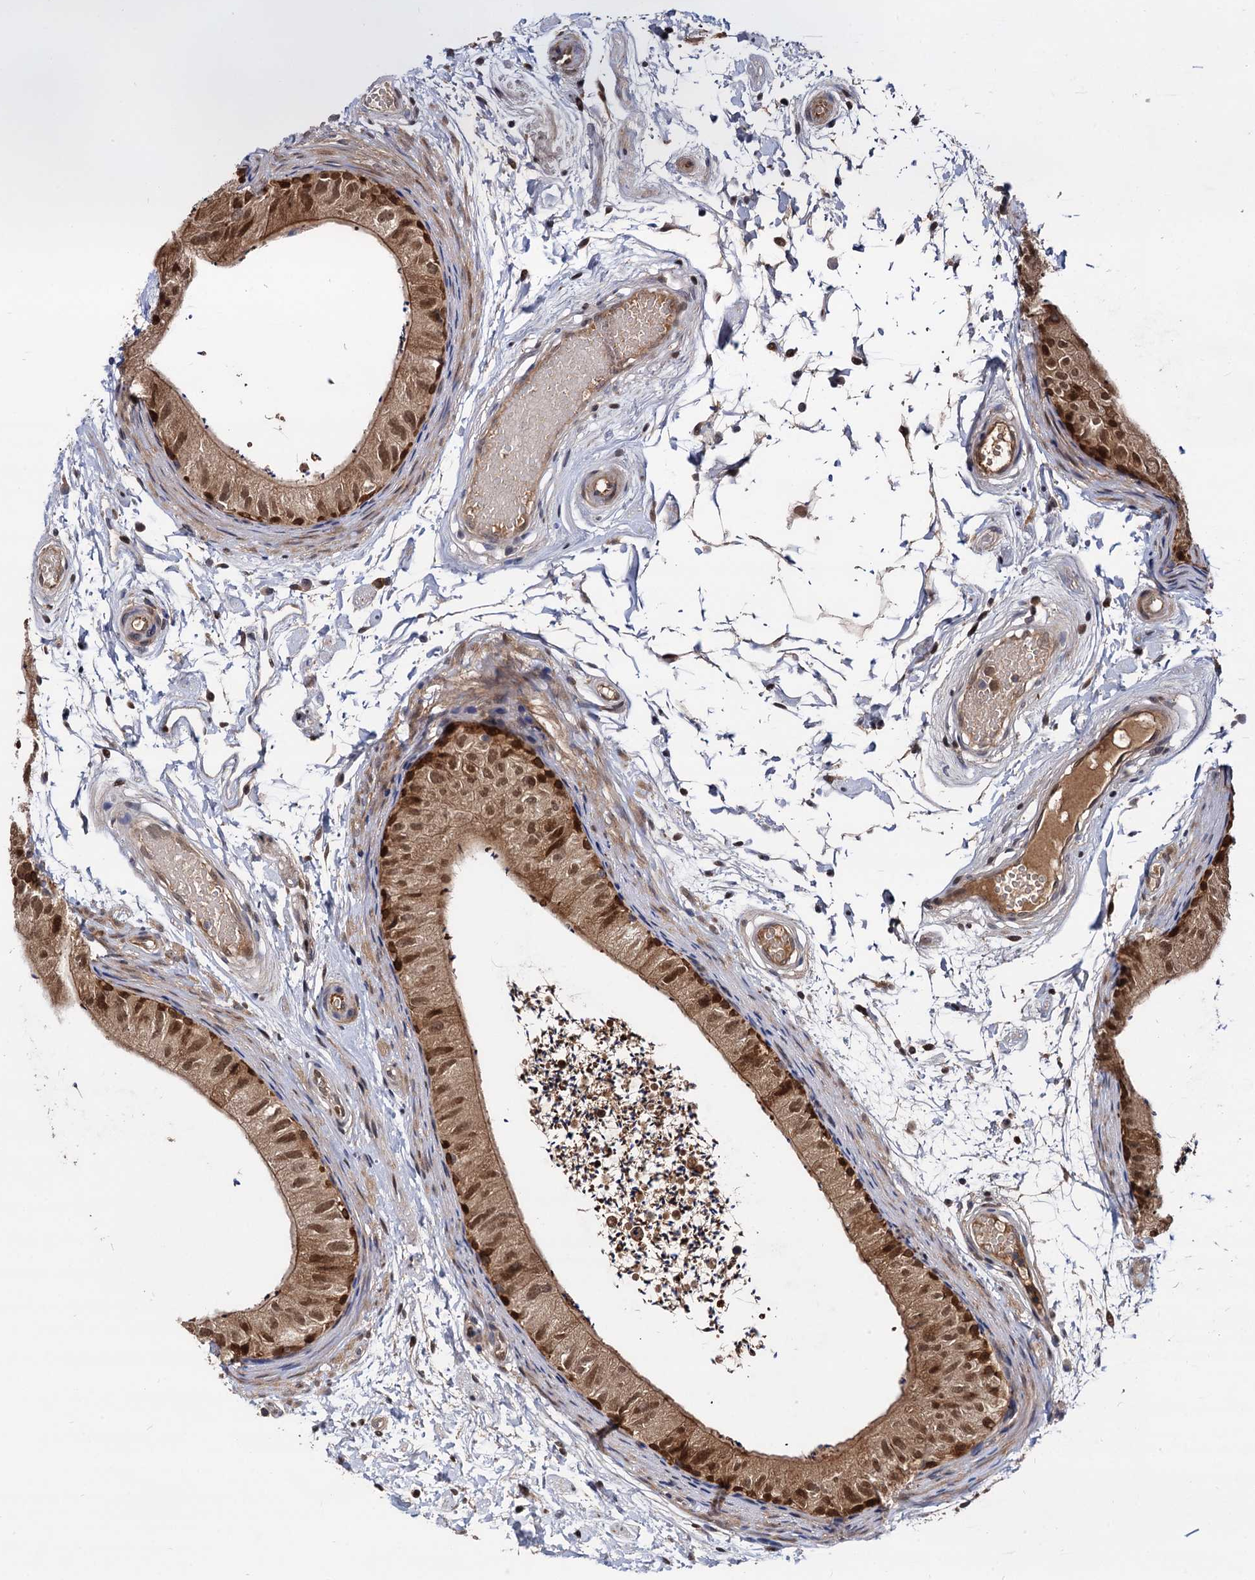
{"staining": {"intensity": "strong", "quantity": ">75%", "location": "cytoplasmic/membranous,nuclear"}, "tissue": "epididymis", "cell_type": "Glandular cells", "image_type": "normal", "snomed": [{"axis": "morphology", "description": "Normal tissue, NOS"}, {"axis": "topography", "description": "Epididymis"}], "caption": "This photomicrograph exhibits immunohistochemistry (IHC) staining of unremarkable human epididymis, with high strong cytoplasmic/membranous,nuclear staining in approximately >75% of glandular cells.", "gene": "SELENOP", "patient": {"sex": "male", "age": 50}}